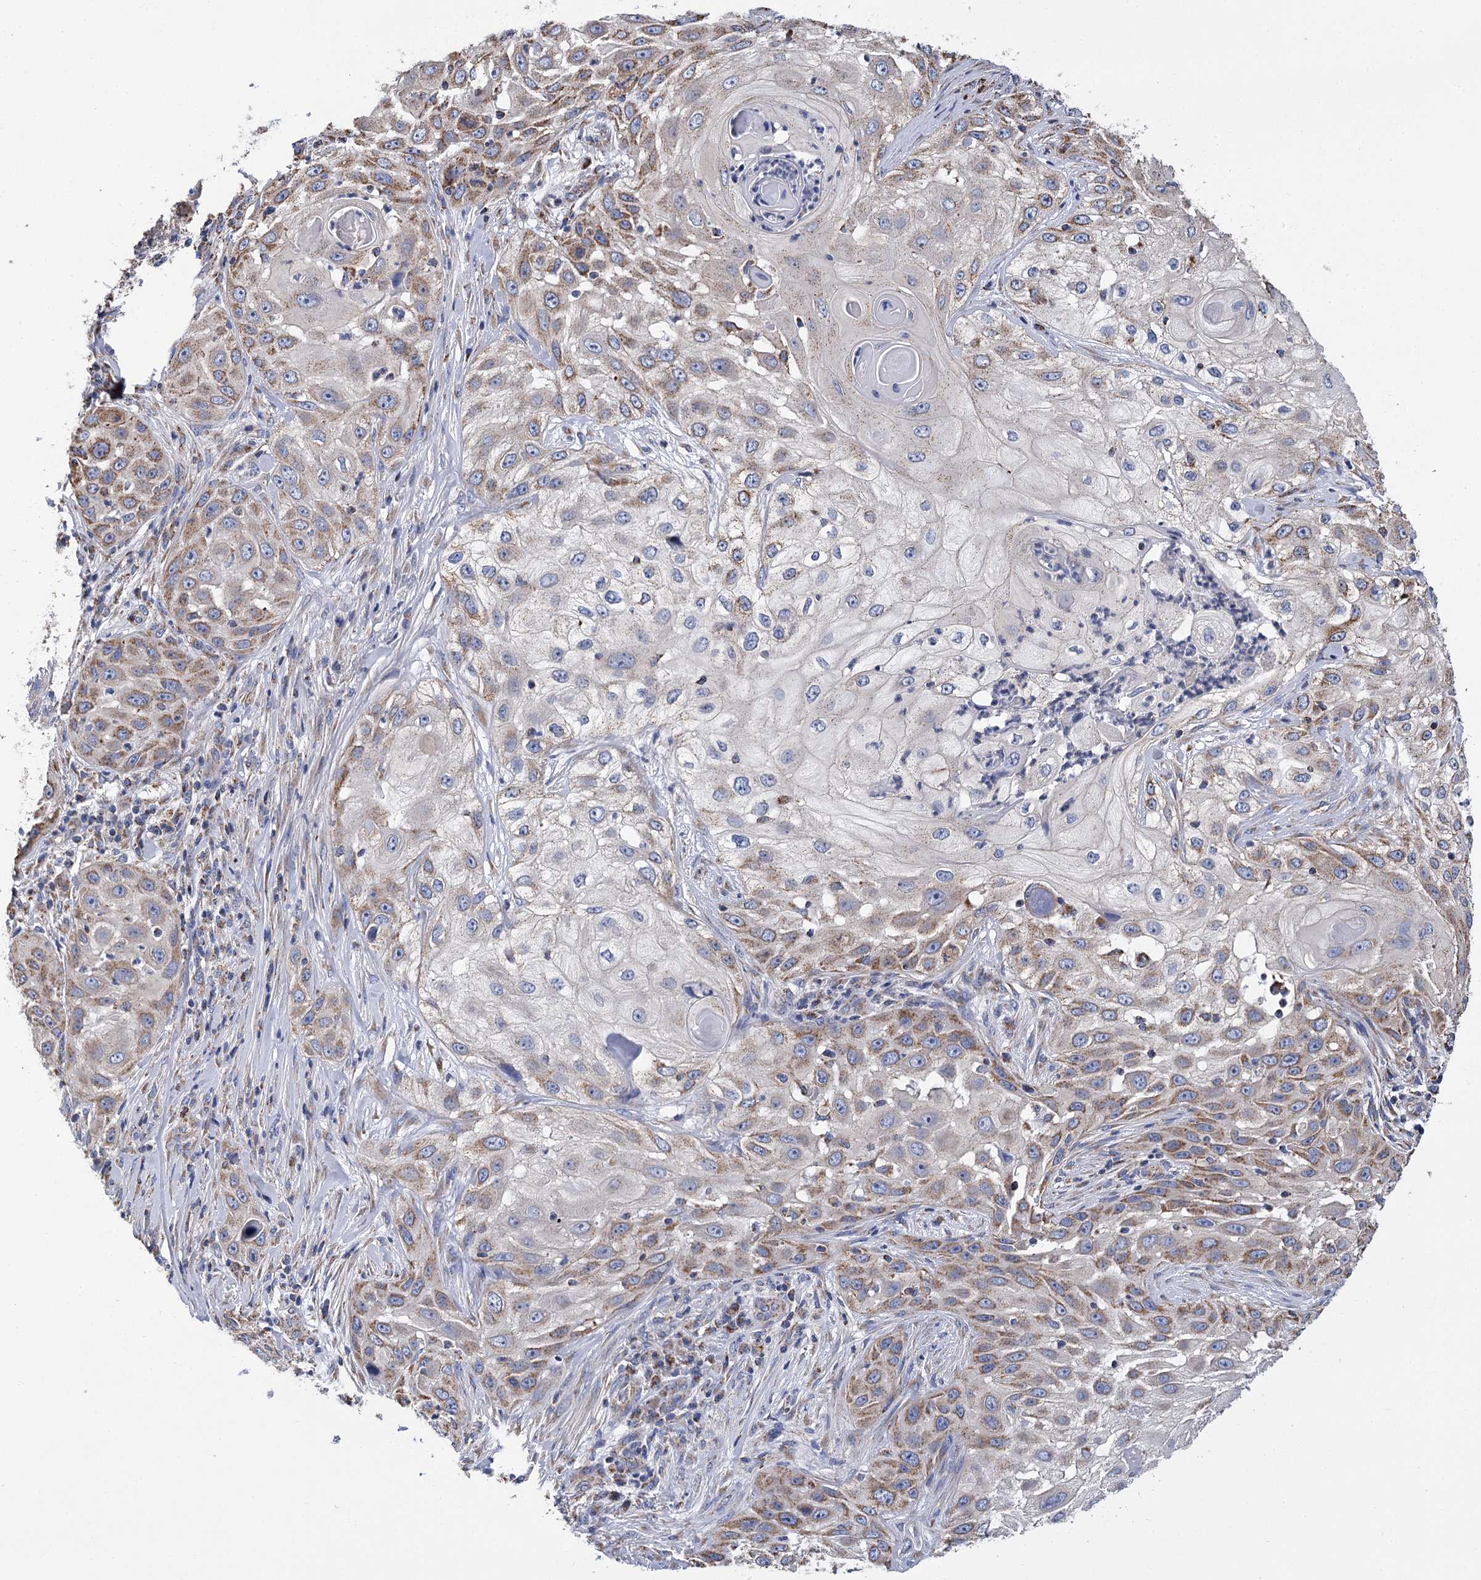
{"staining": {"intensity": "moderate", "quantity": "25%-75%", "location": "cytoplasmic/membranous"}, "tissue": "skin cancer", "cell_type": "Tumor cells", "image_type": "cancer", "snomed": [{"axis": "morphology", "description": "Squamous cell carcinoma, NOS"}, {"axis": "topography", "description": "Skin"}], "caption": "The photomicrograph displays immunohistochemical staining of skin squamous cell carcinoma. There is moderate cytoplasmic/membranous staining is seen in approximately 25%-75% of tumor cells. (brown staining indicates protein expression, while blue staining denotes nuclei).", "gene": "CCDC73", "patient": {"sex": "female", "age": 44}}